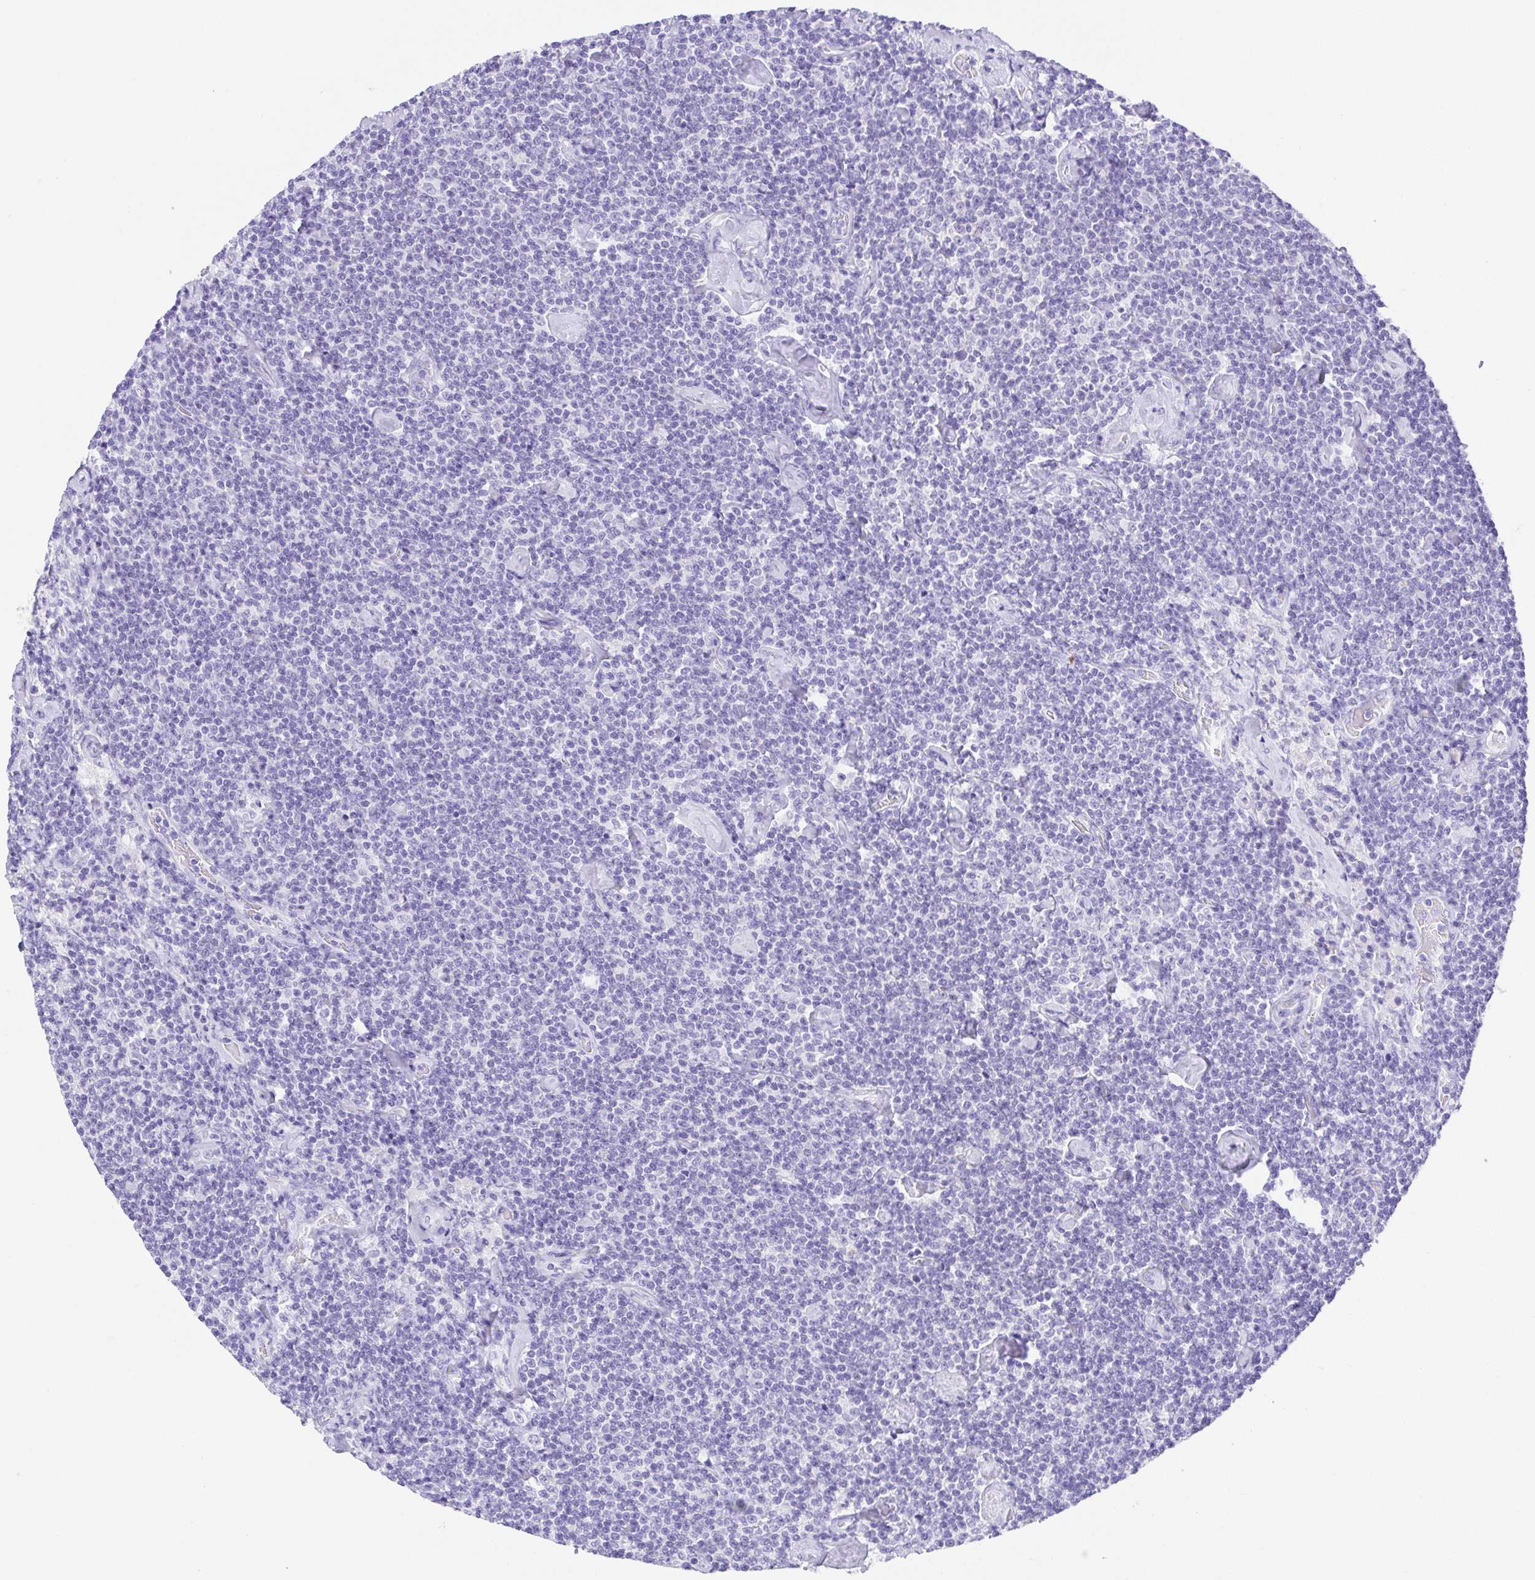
{"staining": {"intensity": "negative", "quantity": "none", "location": "none"}, "tissue": "lymphoma", "cell_type": "Tumor cells", "image_type": "cancer", "snomed": [{"axis": "morphology", "description": "Malignant lymphoma, non-Hodgkin's type, Low grade"}, {"axis": "topography", "description": "Lymph node"}], "caption": "Immunohistochemistry of human low-grade malignant lymphoma, non-Hodgkin's type displays no expression in tumor cells.", "gene": "SPATA4", "patient": {"sex": "male", "age": 81}}